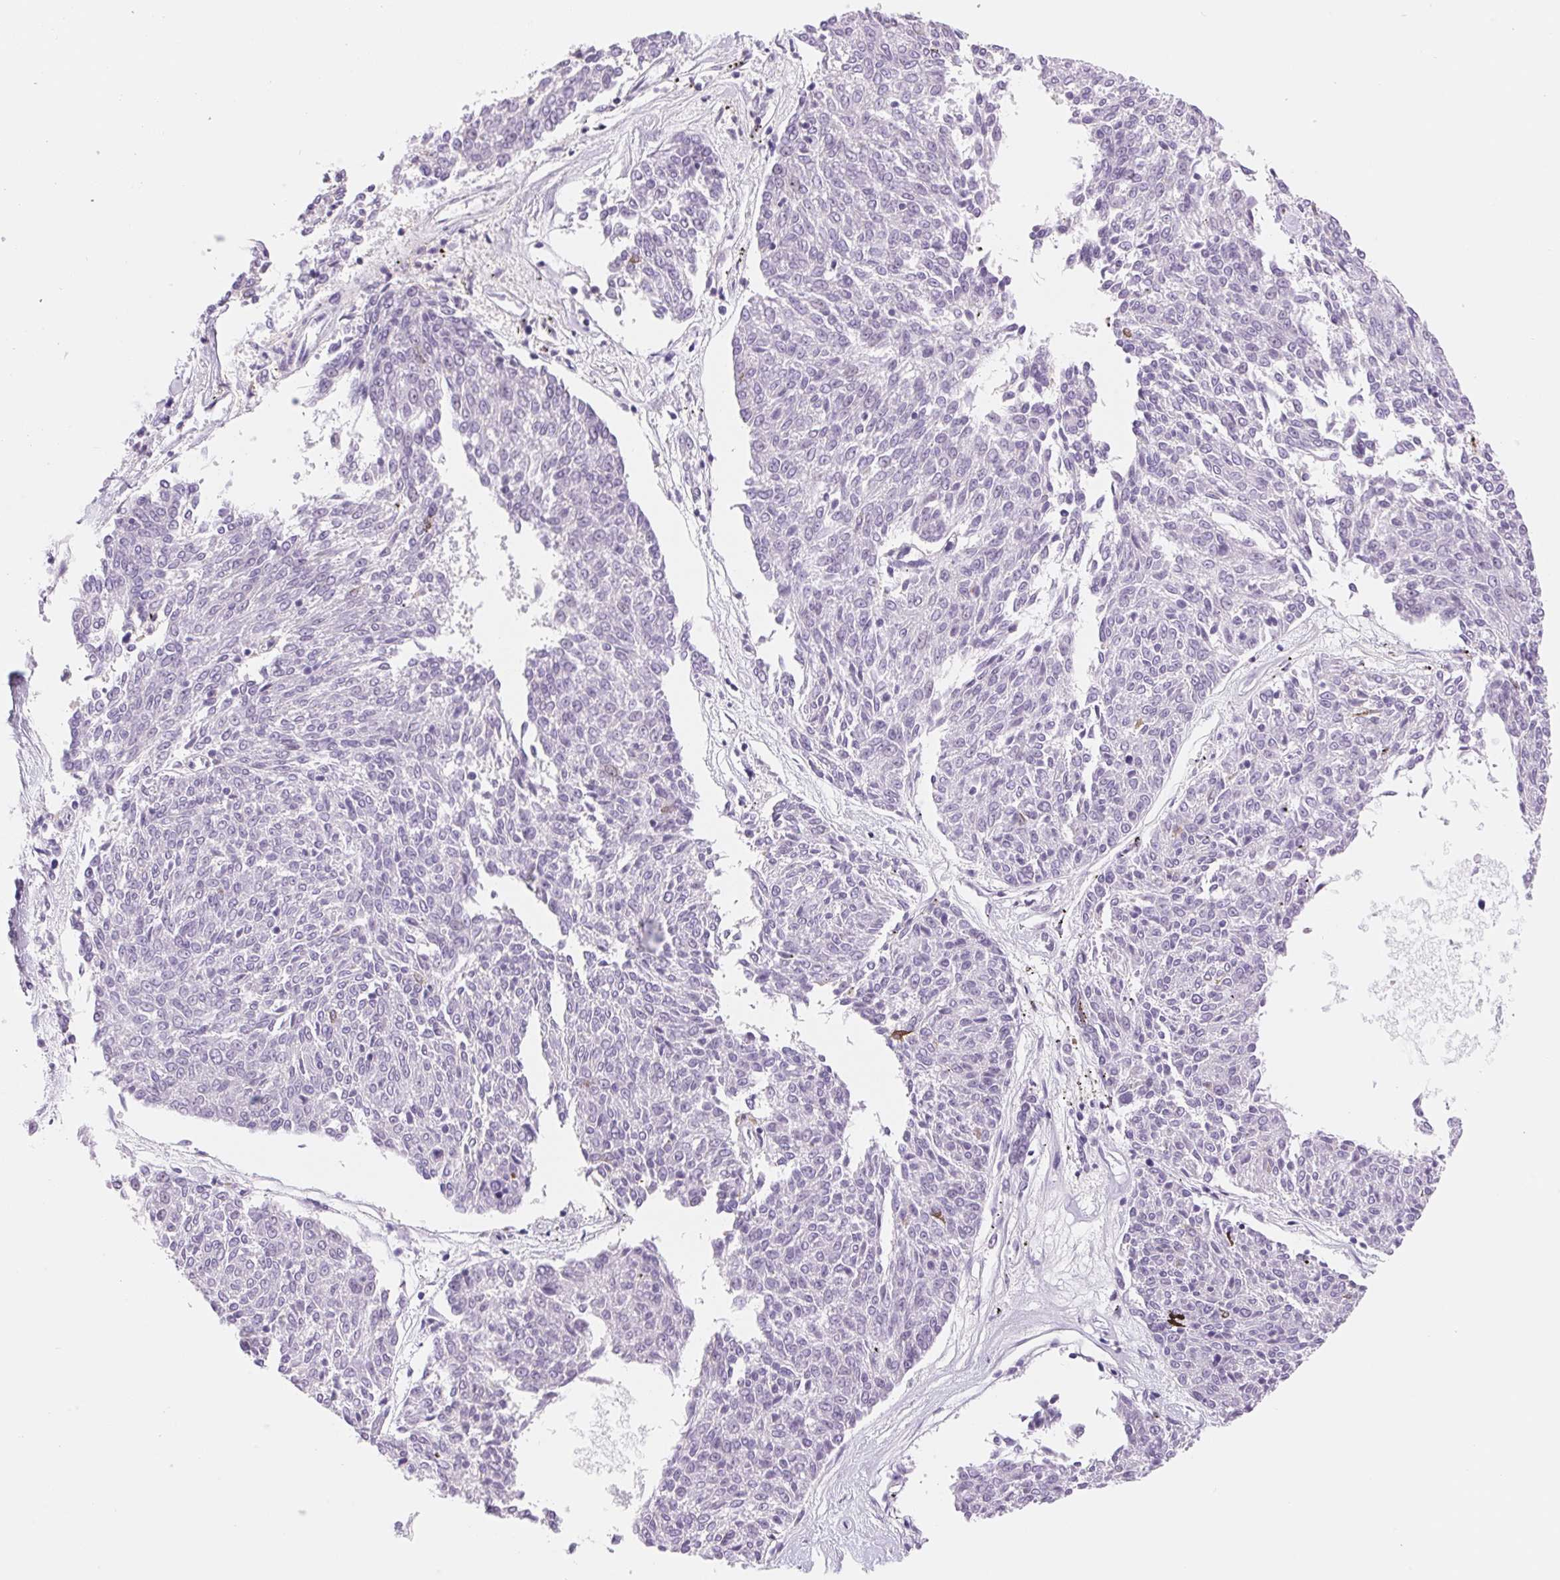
{"staining": {"intensity": "negative", "quantity": "none", "location": "none"}, "tissue": "melanoma", "cell_type": "Tumor cells", "image_type": "cancer", "snomed": [{"axis": "morphology", "description": "Malignant melanoma, NOS"}, {"axis": "topography", "description": "Skin"}], "caption": "Immunohistochemistry histopathology image of human malignant melanoma stained for a protein (brown), which exhibits no expression in tumor cells.", "gene": "ASGR2", "patient": {"sex": "female", "age": 72}}